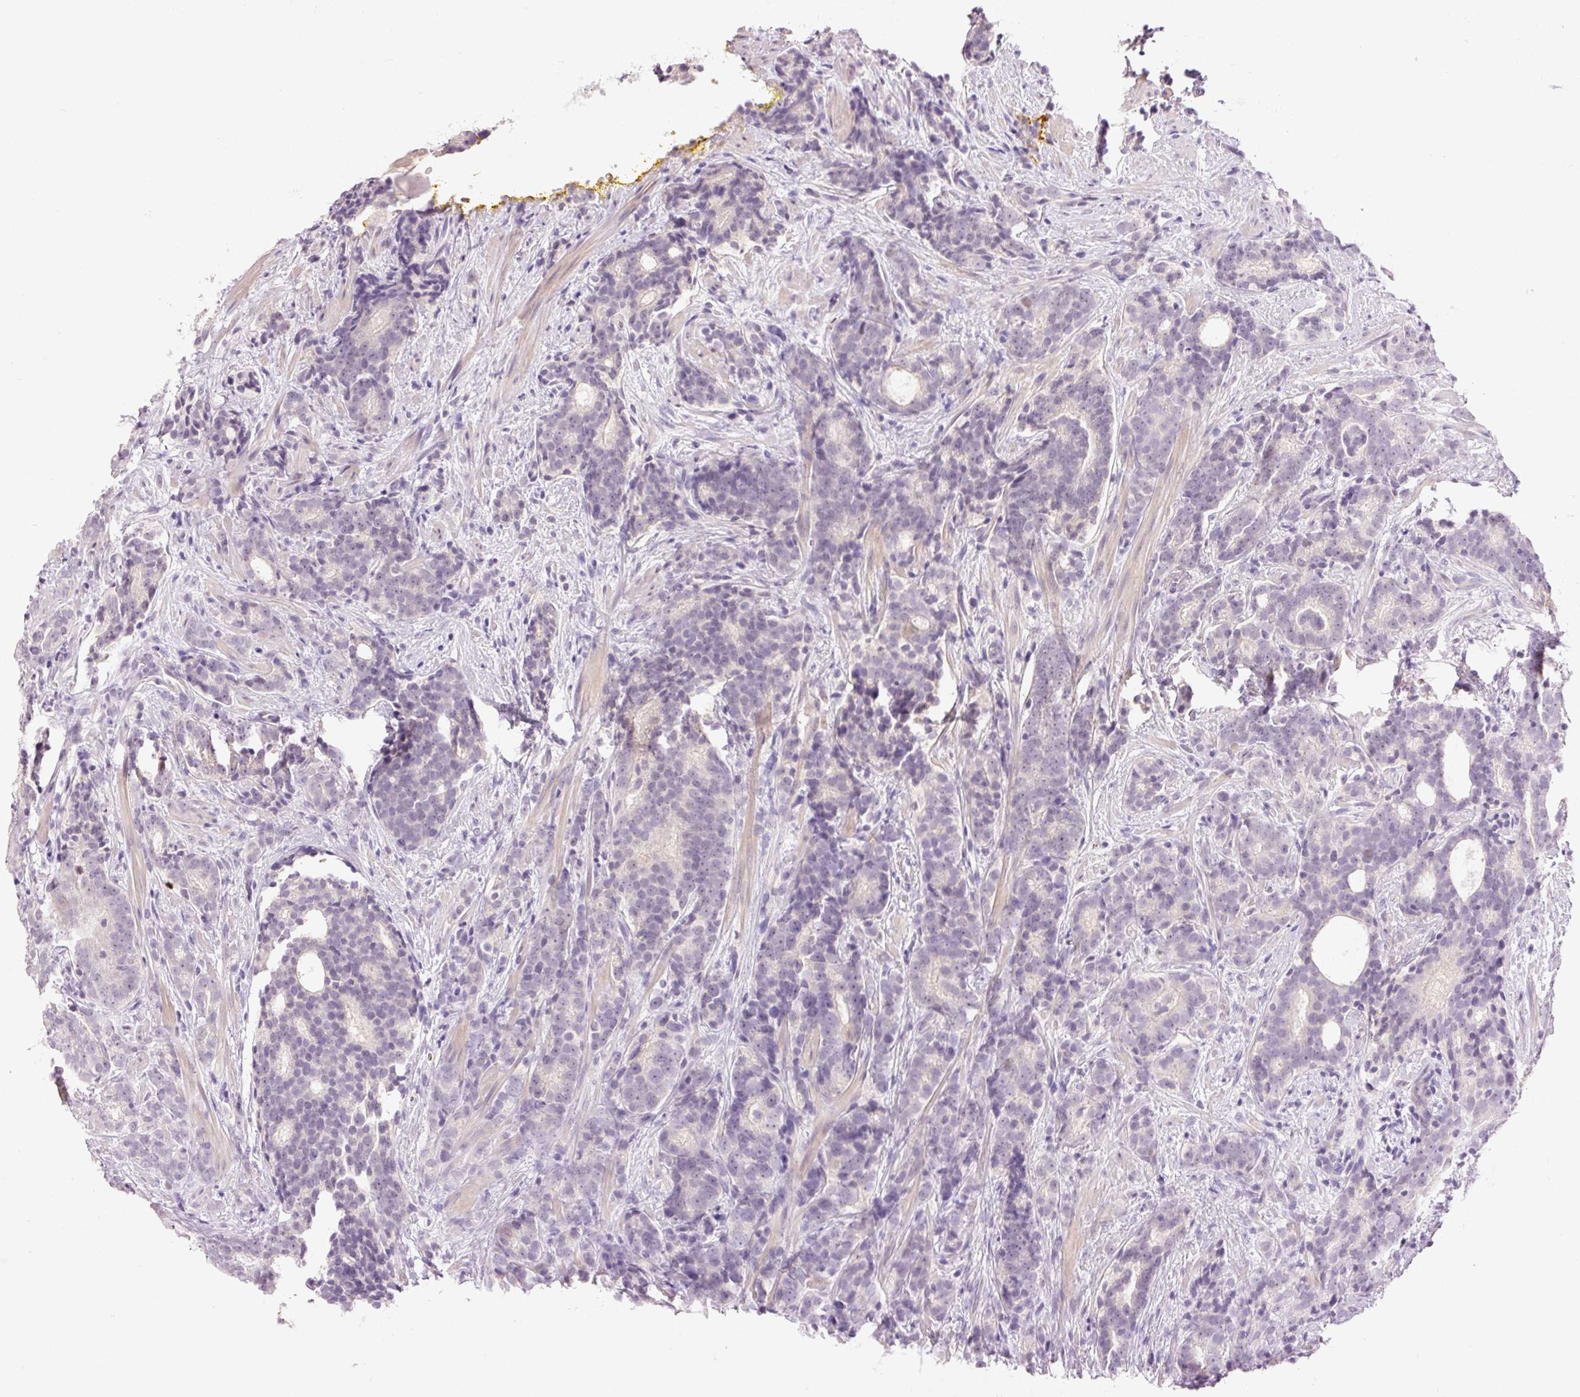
{"staining": {"intensity": "weak", "quantity": "<25%", "location": "nuclear"}, "tissue": "prostate cancer", "cell_type": "Tumor cells", "image_type": "cancer", "snomed": [{"axis": "morphology", "description": "Adenocarcinoma, High grade"}, {"axis": "topography", "description": "Prostate"}], "caption": "Image shows no protein staining in tumor cells of prostate cancer tissue.", "gene": "LY6G6D", "patient": {"sex": "male", "age": 64}}